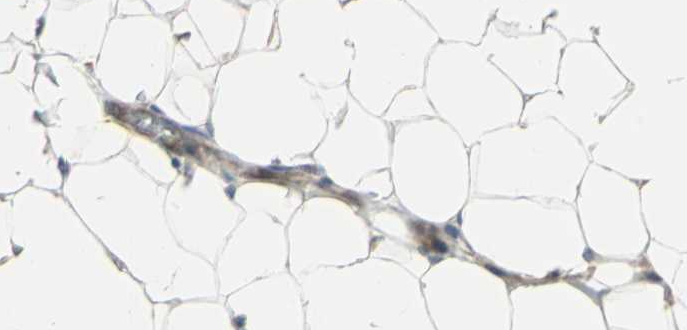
{"staining": {"intensity": "negative", "quantity": "none", "location": "none"}, "tissue": "adipose tissue", "cell_type": "Adipocytes", "image_type": "normal", "snomed": [{"axis": "morphology", "description": "Normal tissue, NOS"}, {"axis": "topography", "description": "Soft tissue"}], "caption": "There is no significant positivity in adipocytes of adipose tissue.", "gene": "RAPGEF1", "patient": {"sex": "male", "age": 26}}